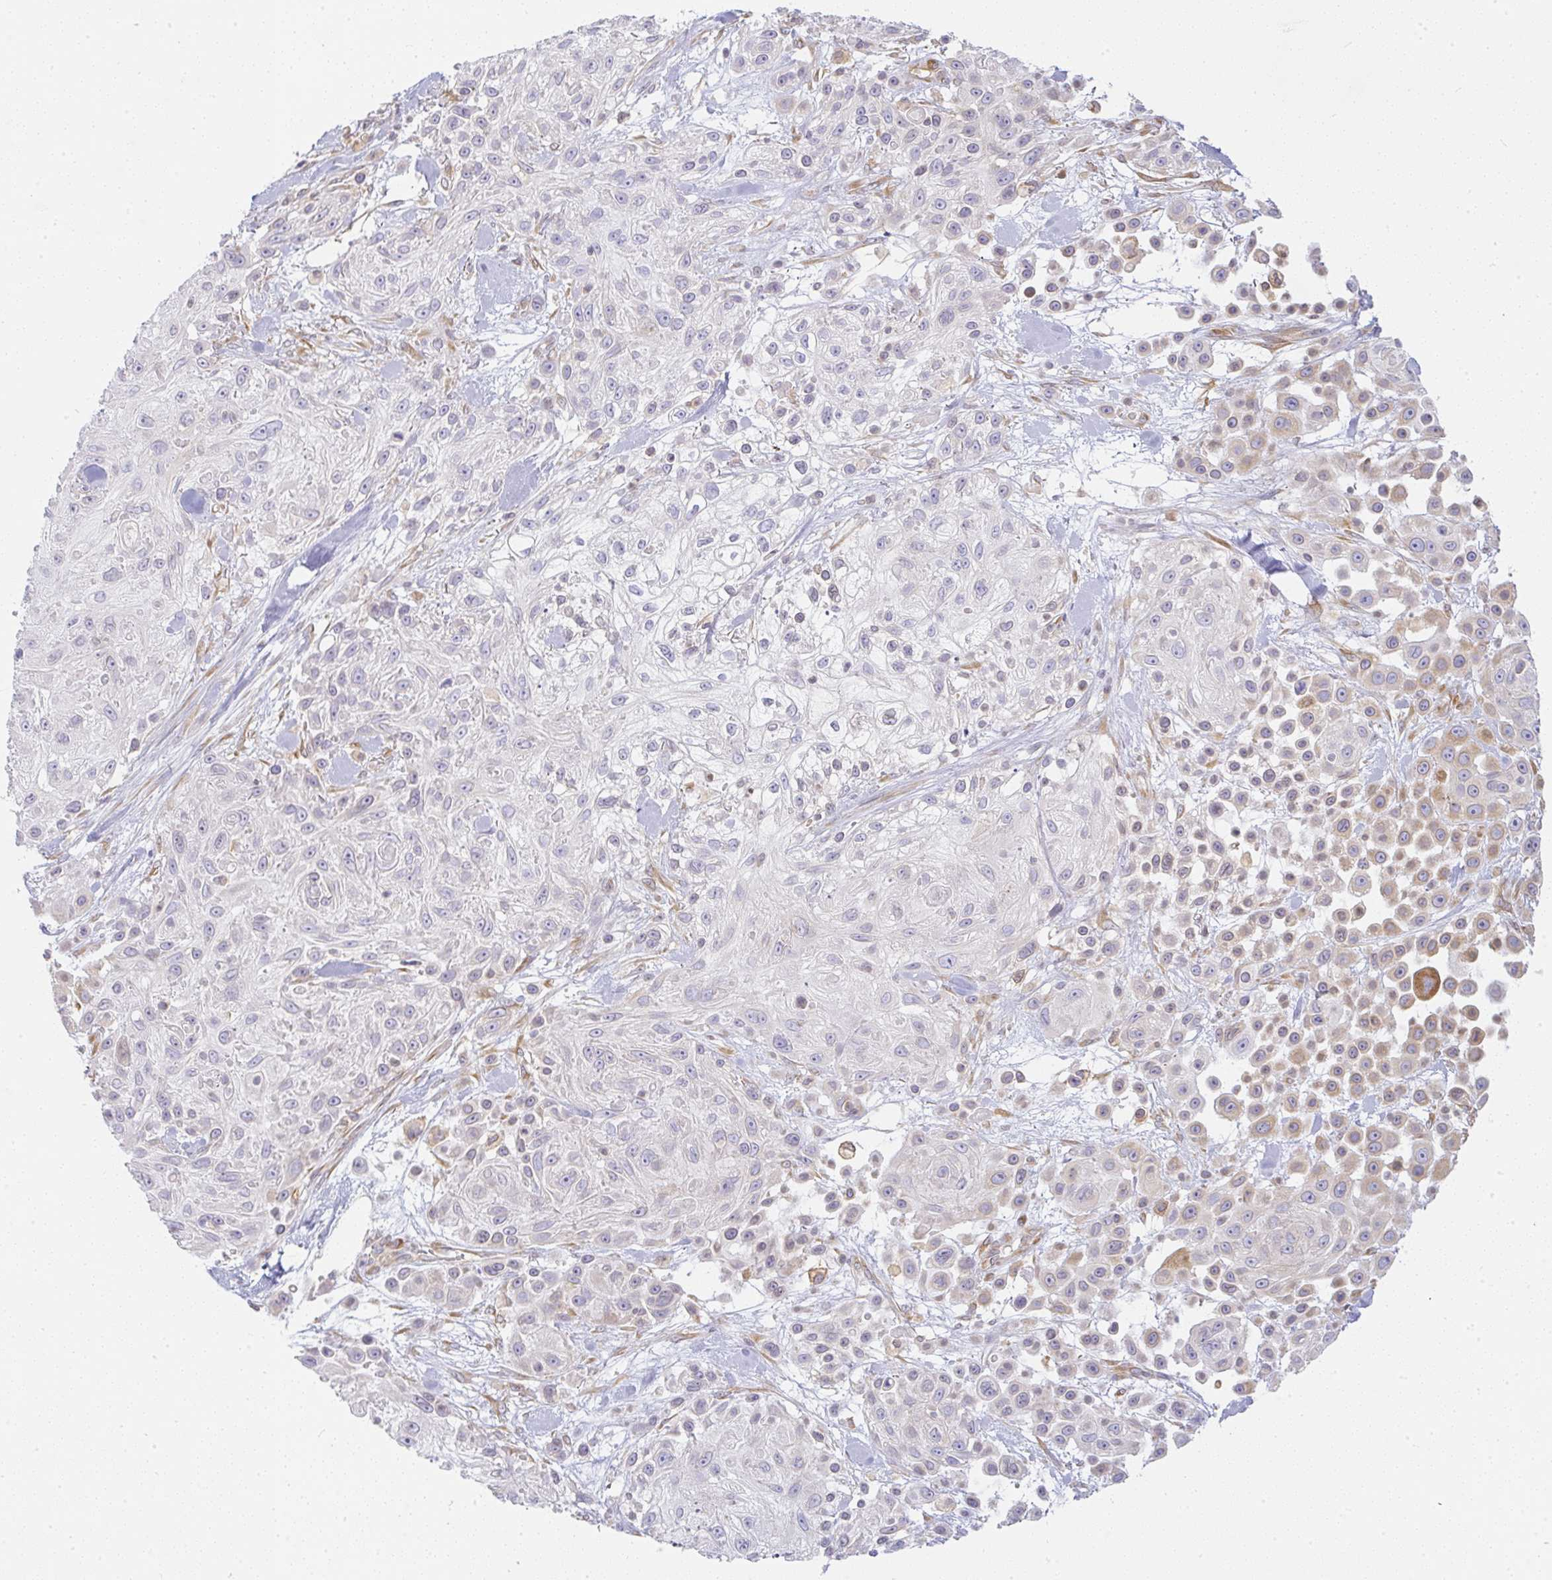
{"staining": {"intensity": "moderate", "quantity": "<25%", "location": "cytoplasmic/membranous"}, "tissue": "skin cancer", "cell_type": "Tumor cells", "image_type": "cancer", "snomed": [{"axis": "morphology", "description": "Squamous cell carcinoma, NOS"}, {"axis": "topography", "description": "Skin"}], "caption": "A high-resolution photomicrograph shows immunohistochemistry staining of squamous cell carcinoma (skin), which reveals moderate cytoplasmic/membranous expression in approximately <25% of tumor cells. (IHC, brightfield microscopy, high magnification).", "gene": "DERL2", "patient": {"sex": "male", "age": 67}}